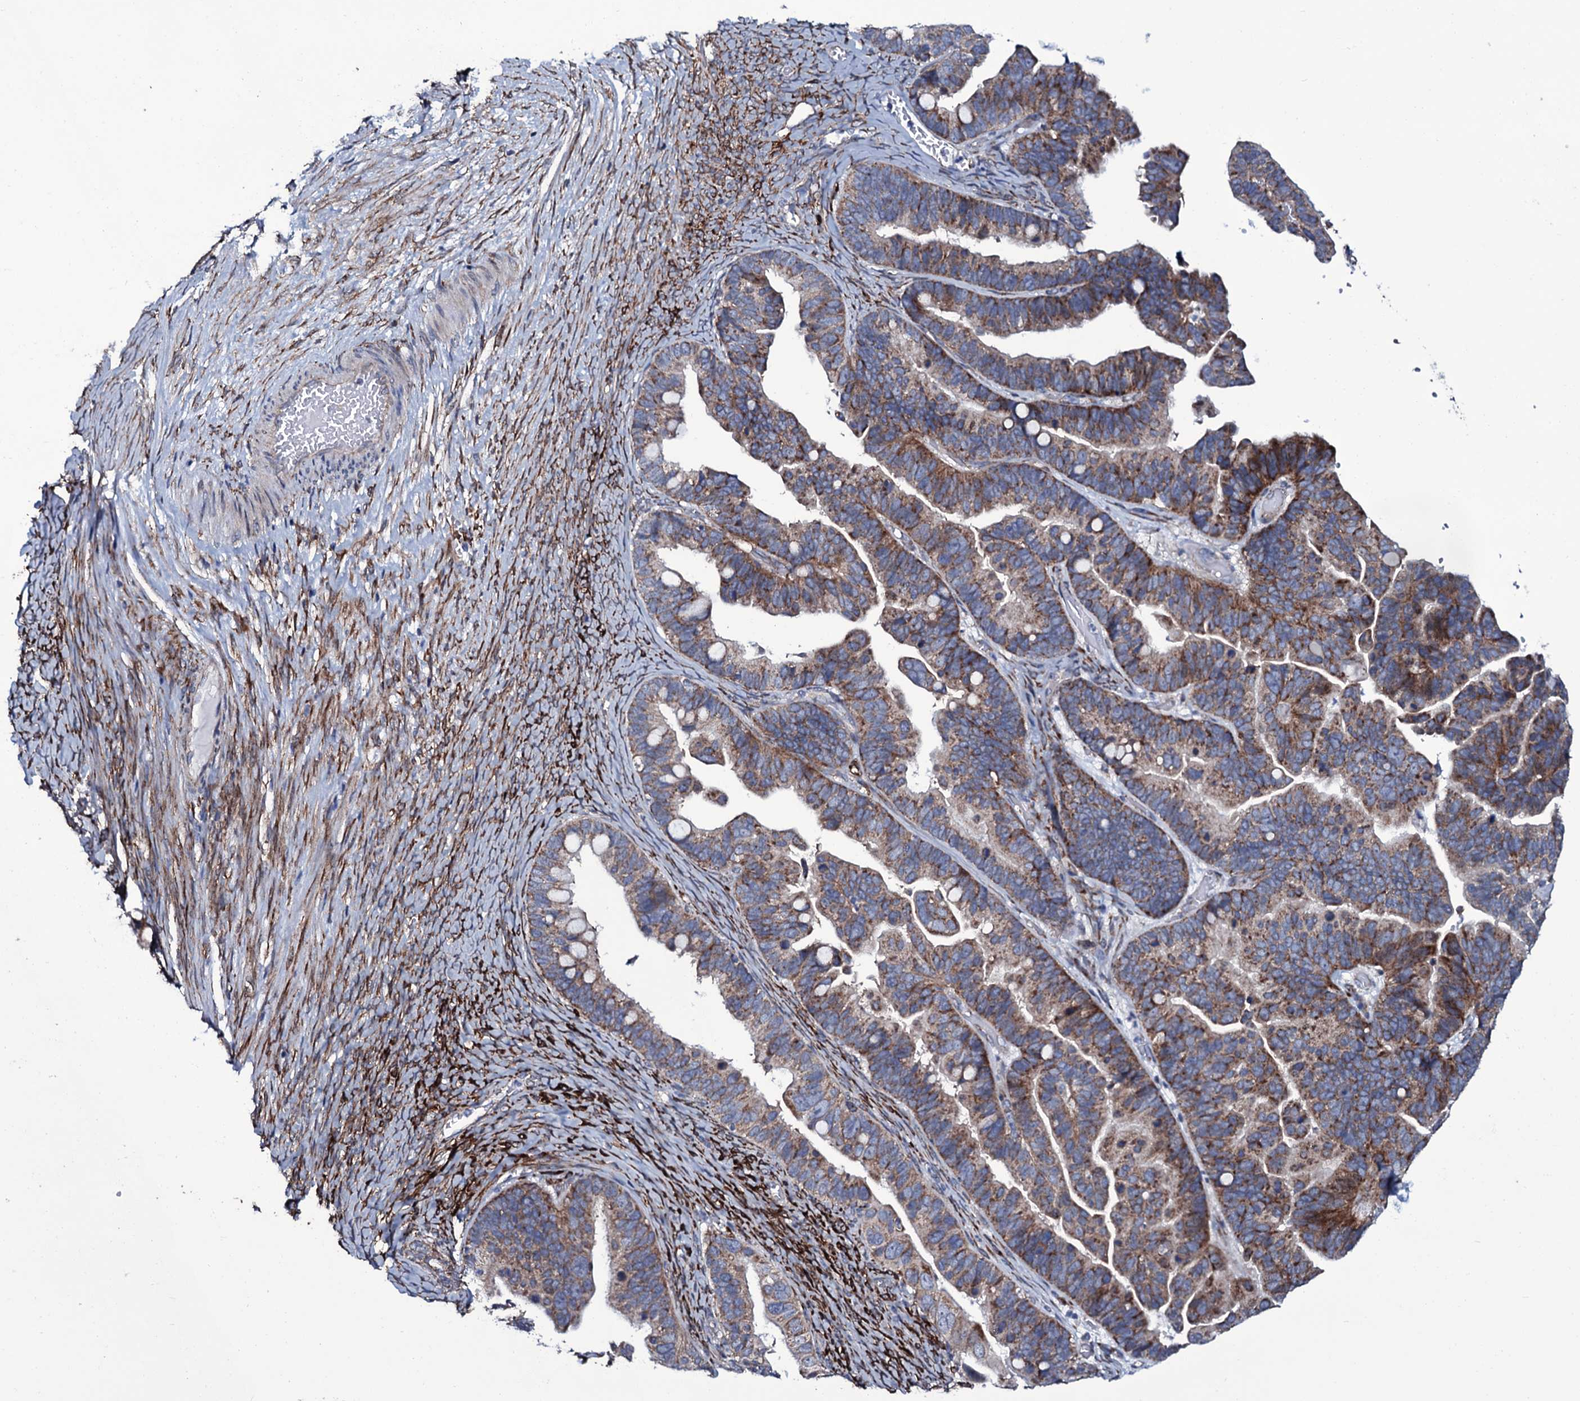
{"staining": {"intensity": "moderate", "quantity": ">75%", "location": "cytoplasmic/membranous"}, "tissue": "ovarian cancer", "cell_type": "Tumor cells", "image_type": "cancer", "snomed": [{"axis": "morphology", "description": "Cystadenocarcinoma, serous, NOS"}, {"axis": "topography", "description": "Ovary"}], "caption": "Immunohistochemistry of ovarian serous cystadenocarcinoma shows medium levels of moderate cytoplasmic/membranous expression in approximately >75% of tumor cells. The staining is performed using DAB brown chromogen to label protein expression. The nuclei are counter-stained blue using hematoxylin.", "gene": "WIPF3", "patient": {"sex": "female", "age": 56}}